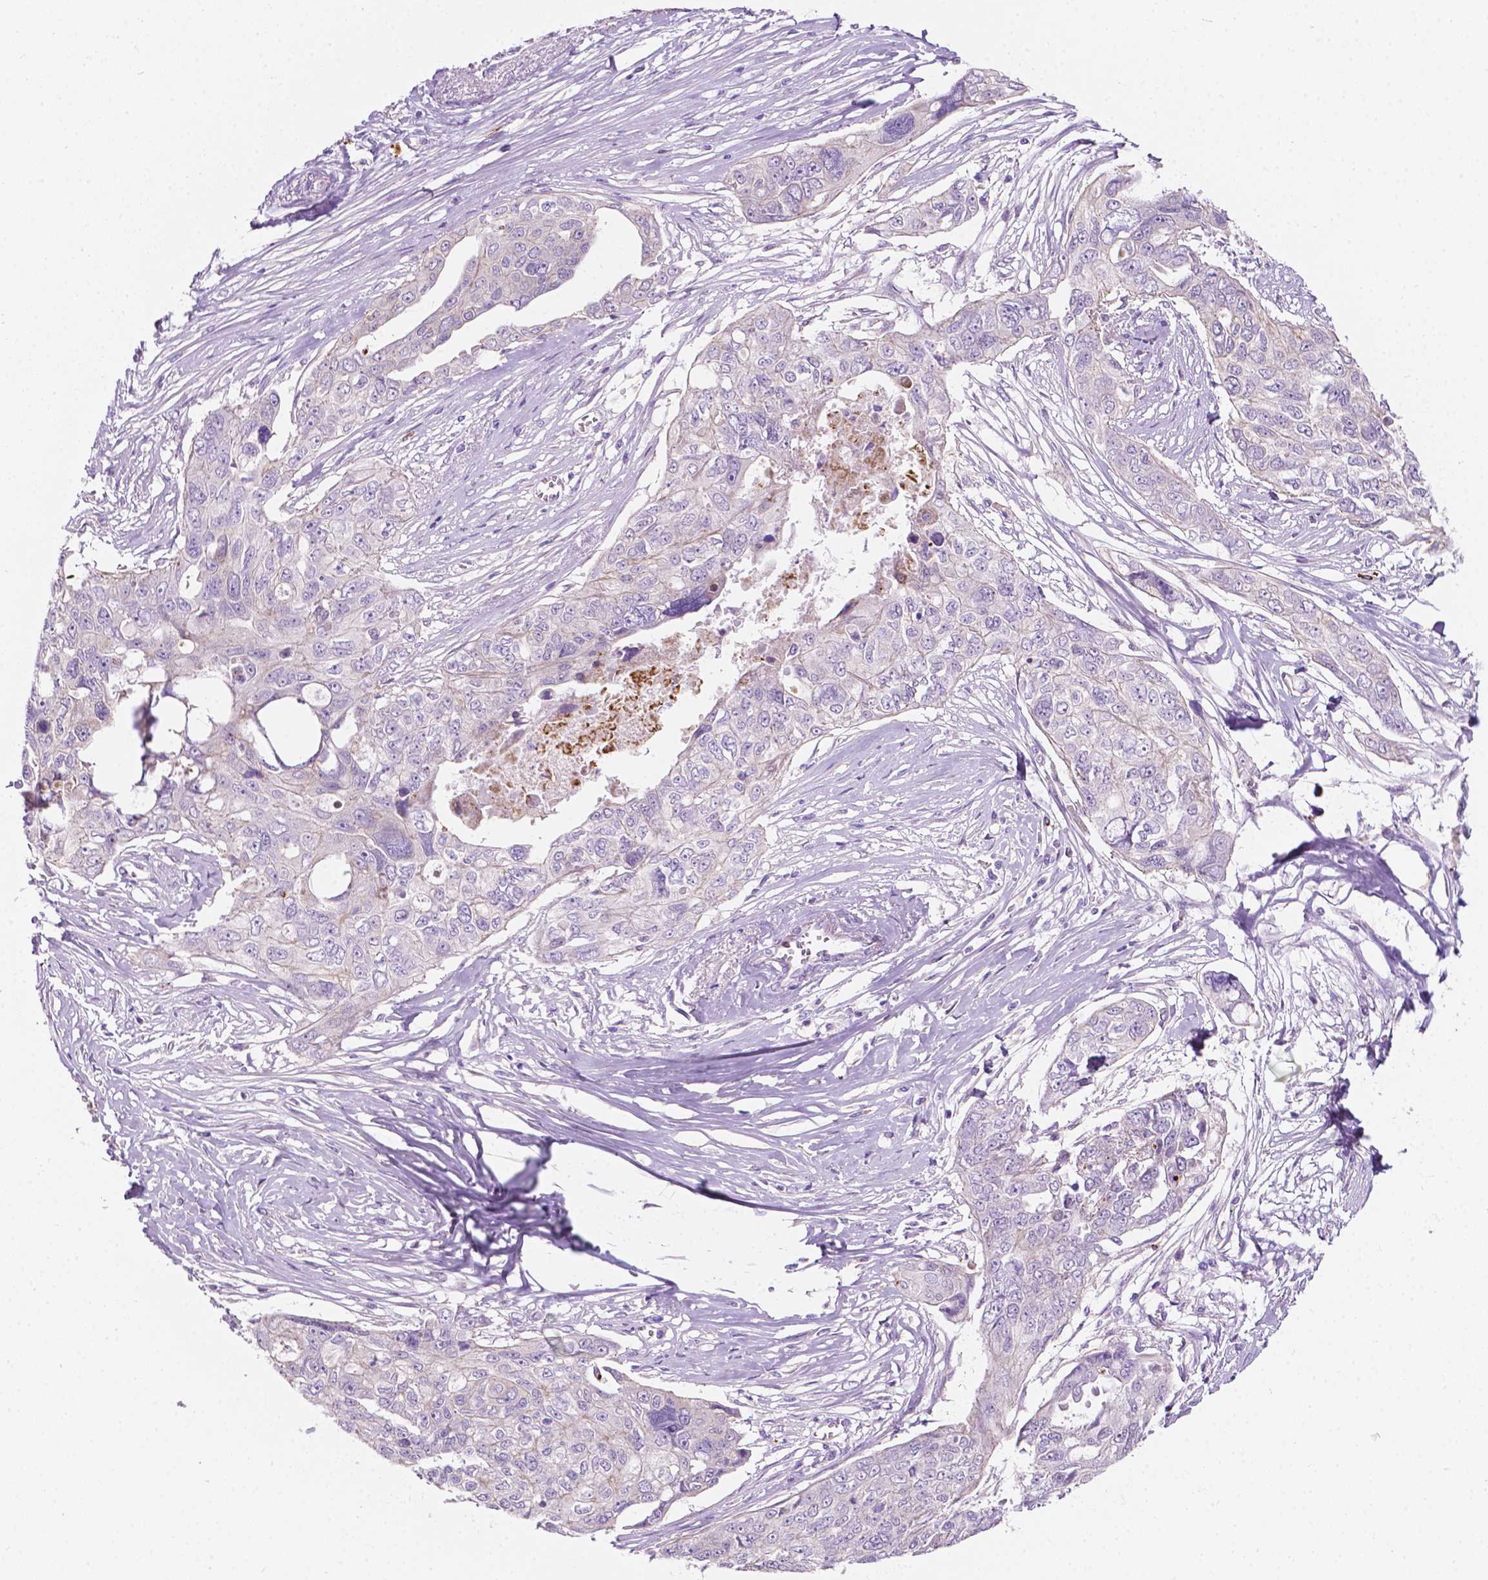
{"staining": {"intensity": "negative", "quantity": "none", "location": "none"}, "tissue": "ovarian cancer", "cell_type": "Tumor cells", "image_type": "cancer", "snomed": [{"axis": "morphology", "description": "Carcinoma, endometroid"}, {"axis": "topography", "description": "Ovary"}], "caption": "An IHC micrograph of ovarian cancer (endometroid carcinoma) is shown. There is no staining in tumor cells of ovarian cancer (endometroid carcinoma).", "gene": "NOS1AP", "patient": {"sex": "female", "age": 70}}